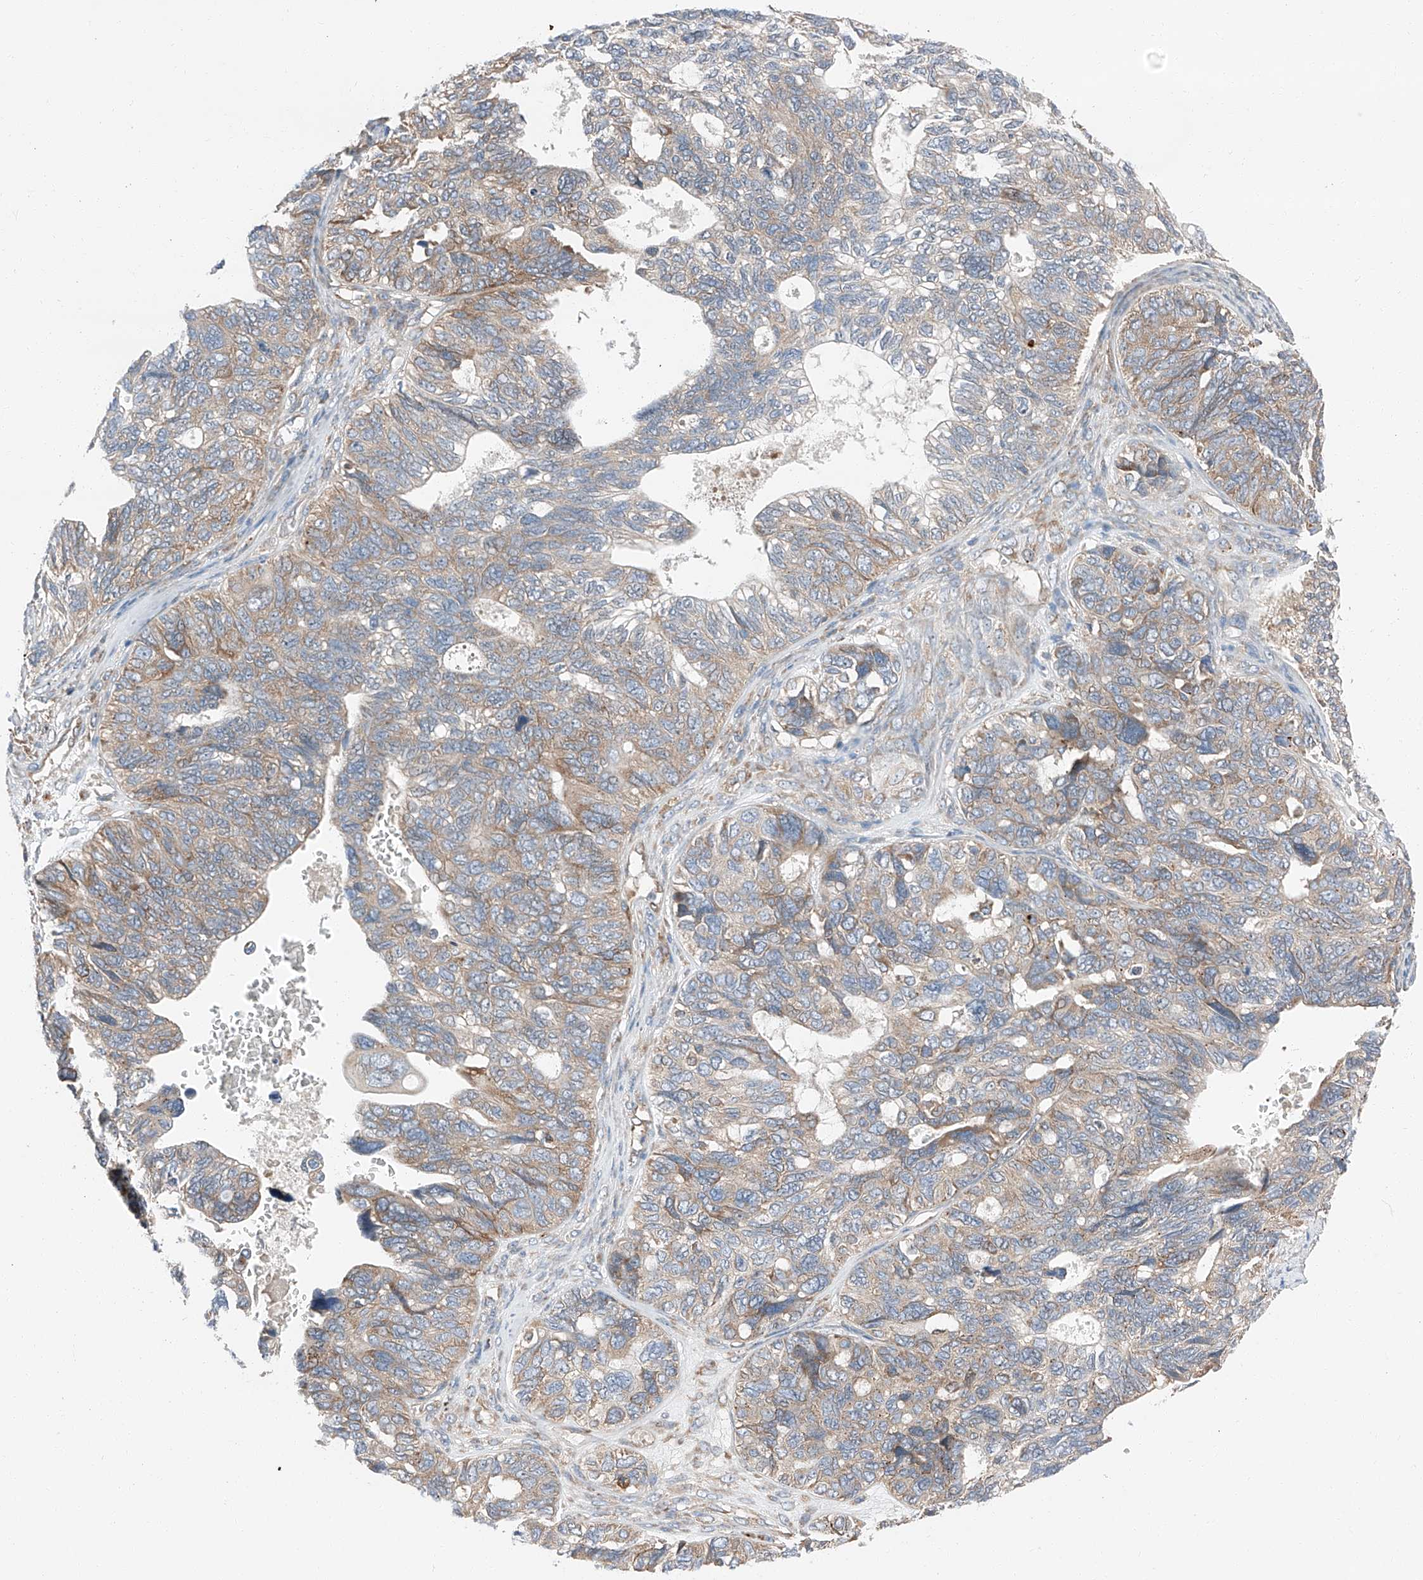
{"staining": {"intensity": "moderate", "quantity": "<25%", "location": "cytoplasmic/membranous"}, "tissue": "ovarian cancer", "cell_type": "Tumor cells", "image_type": "cancer", "snomed": [{"axis": "morphology", "description": "Cystadenocarcinoma, serous, NOS"}, {"axis": "topography", "description": "Ovary"}], "caption": "The image reveals immunohistochemical staining of ovarian serous cystadenocarcinoma. There is moderate cytoplasmic/membranous positivity is seen in about <25% of tumor cells.", "gene": "ZC3H15", "patient": {"sex": "female", "age": 79}}